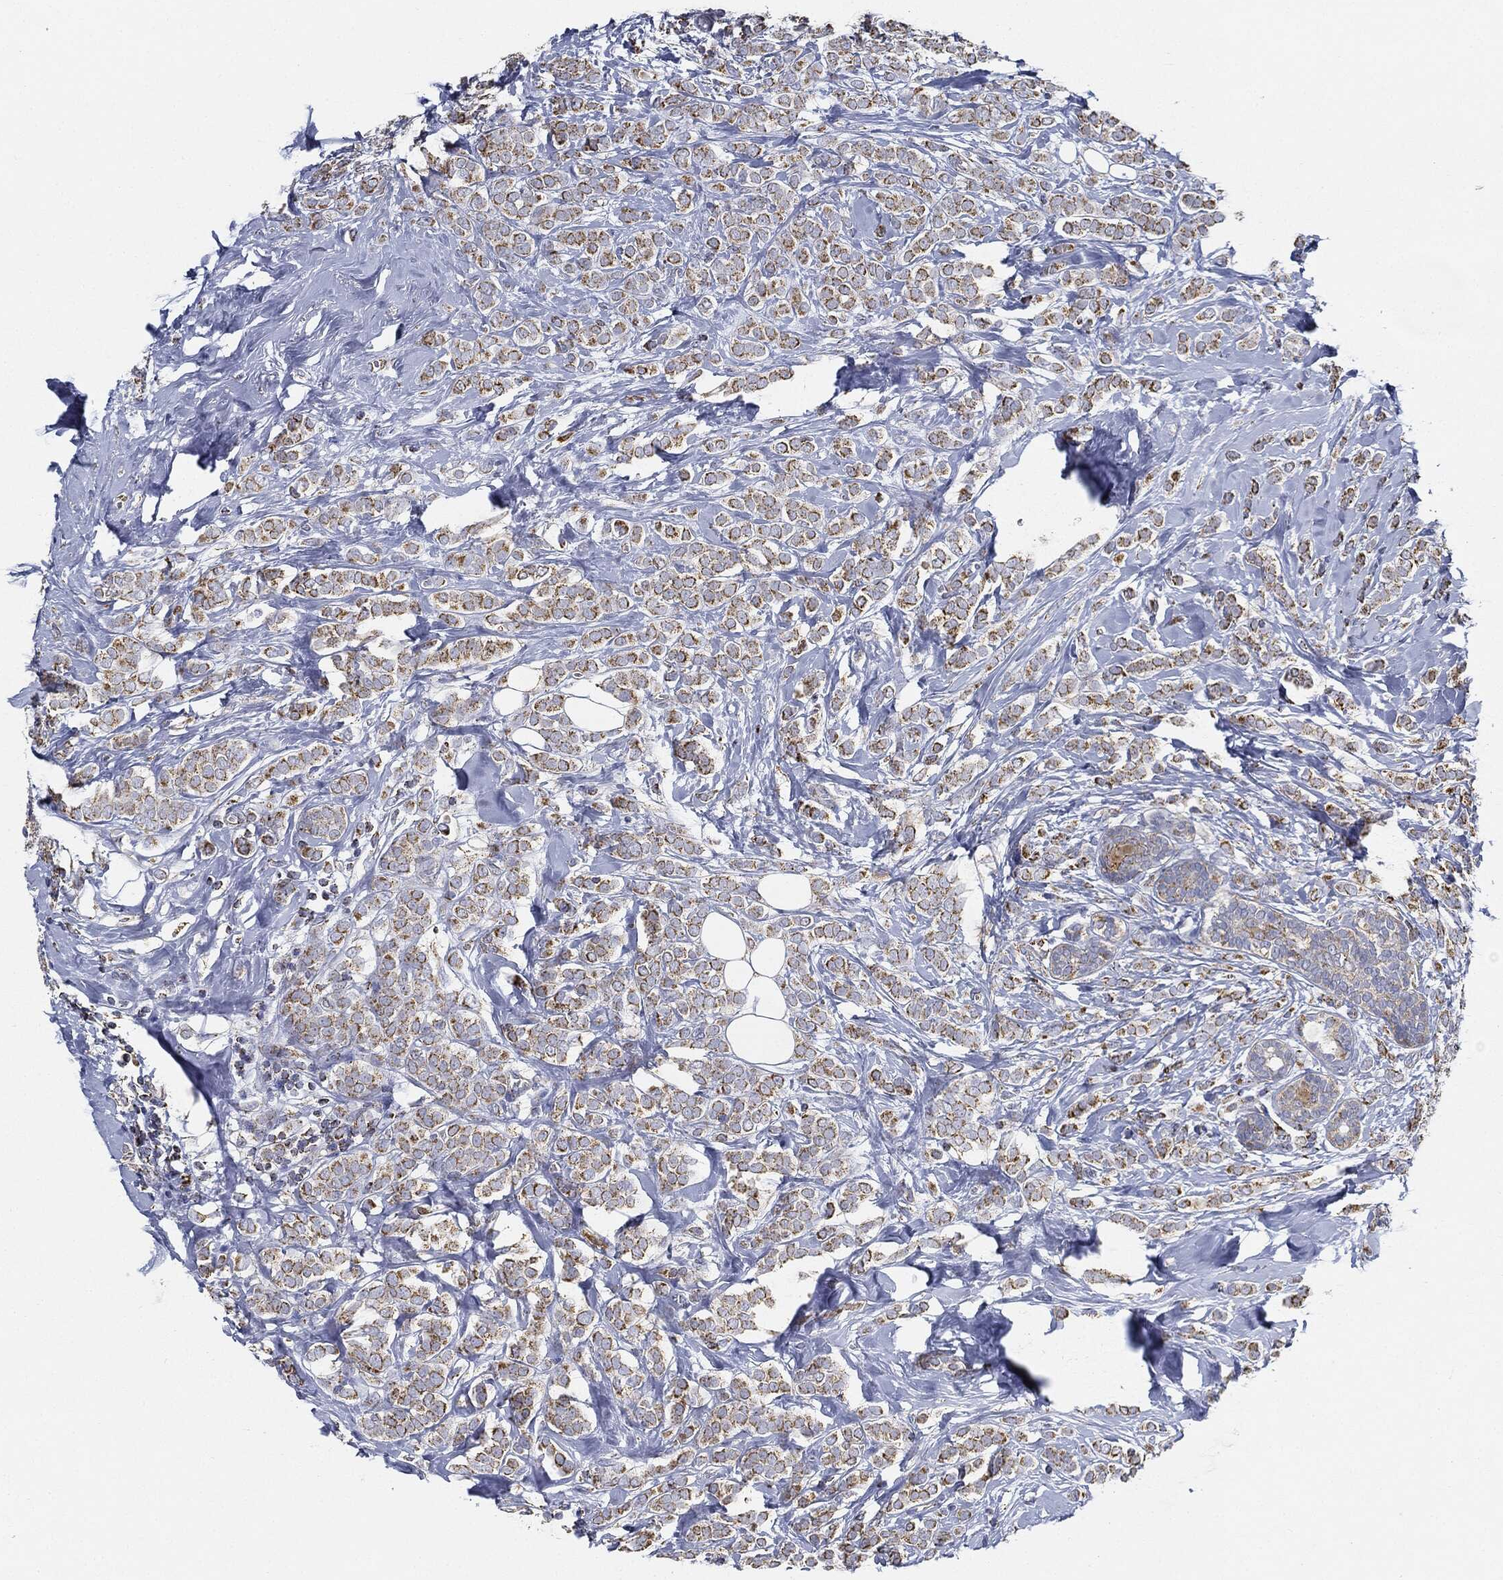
{"staining": {"intensity": "strong", "quantity": ">75%", "location": "cytoplasmic/membranous"}, "tissue": "breast cancer", "cell_type": "Tumor cells", "image_type": "cancer", "snomed": [{"axis": "morphology", "description": "Lobular carcinoma"}, {"axis": "topography", "description": "Breast"}], "caption": "Human breast cancer (lobular carcinoma) stained with a brown dye shows strong cytoplasmic/membranous positive positivity in about >75% of tumor cells.", "gene": "CAPN15", "patient": {"sex": "female", "age": 49}}